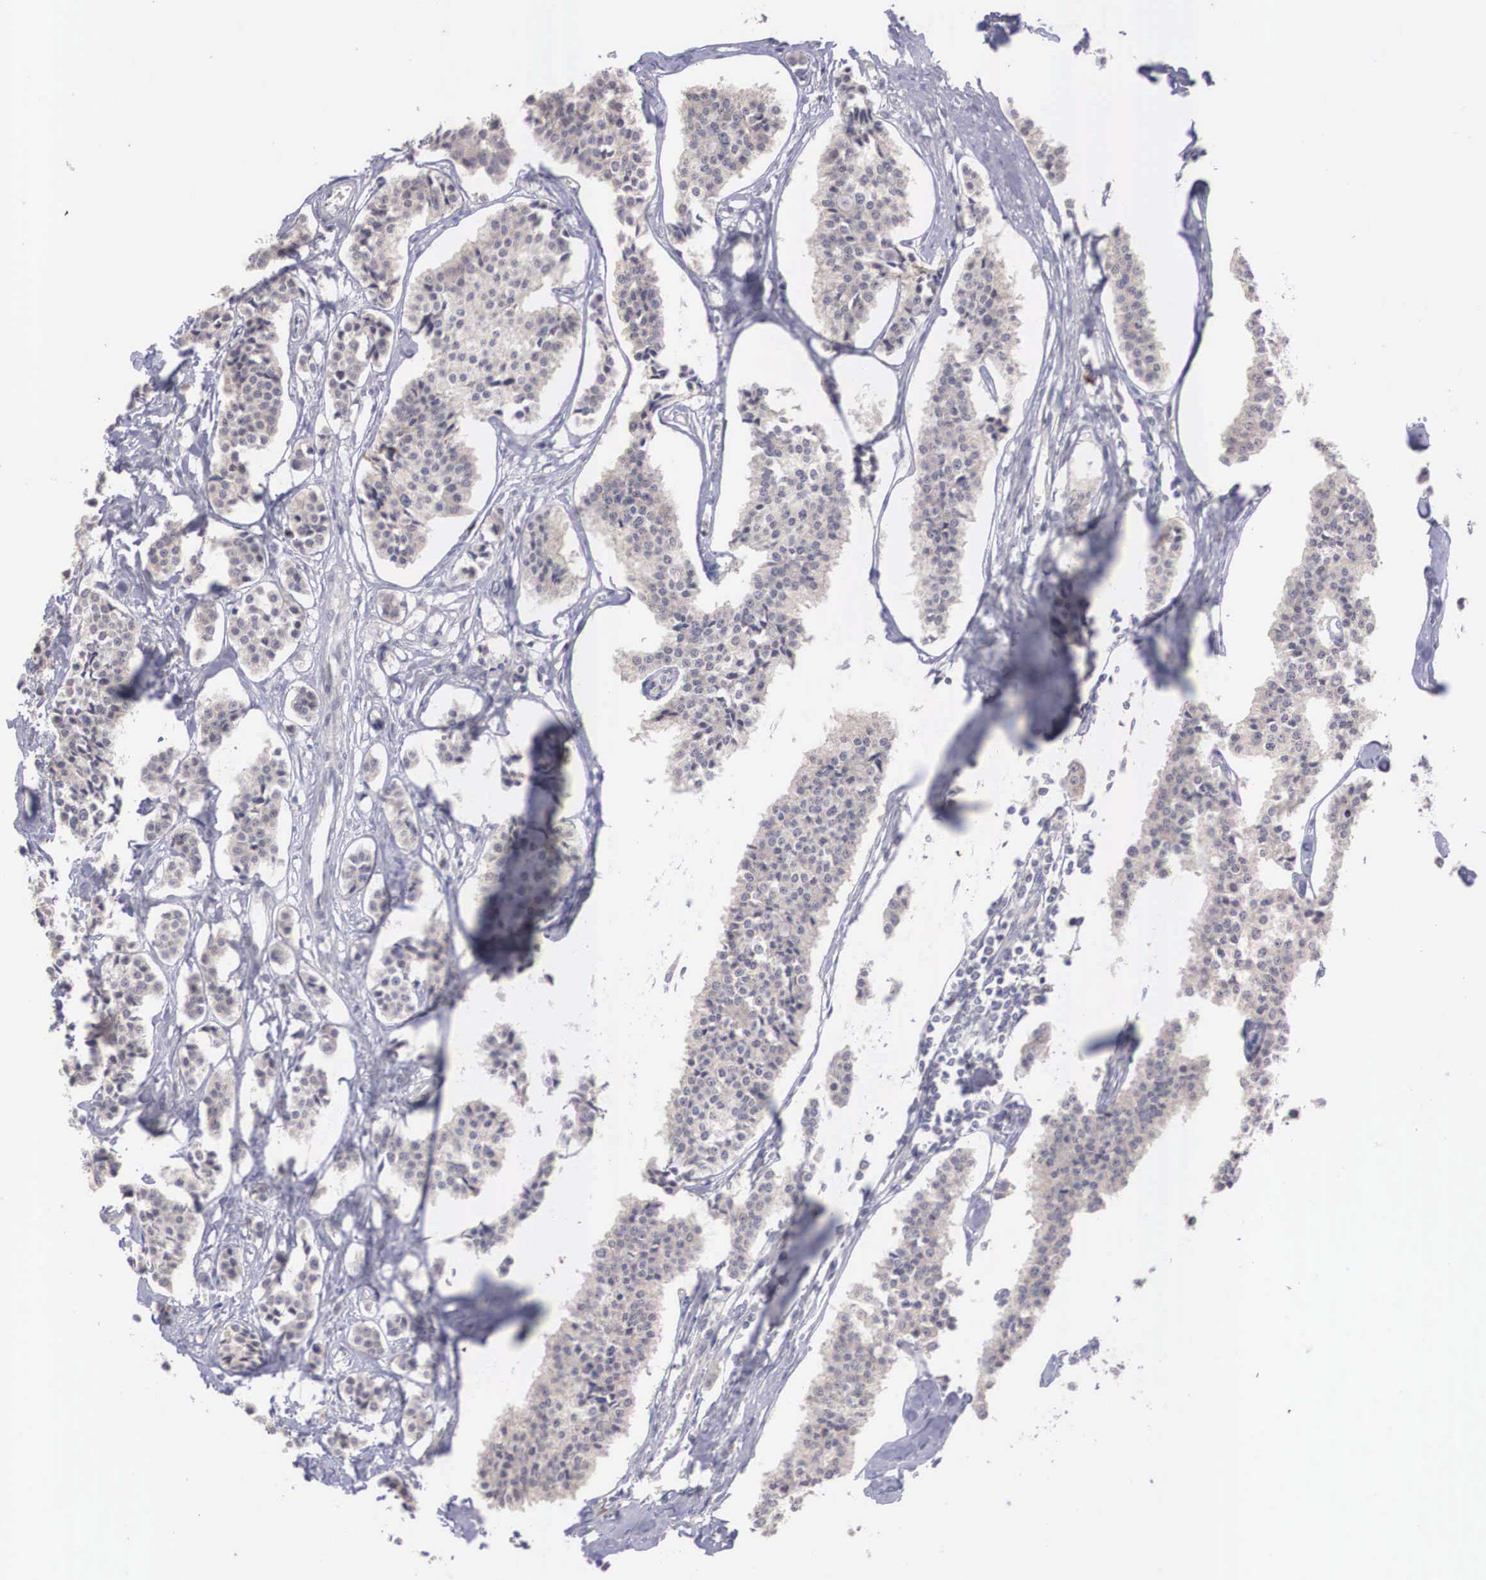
{"staining": {"intensity": "weak", "quantity": ">75%", "location": "cytoplasmic/membranous"}, "tissue": "carcinoid", "cell_type": "Tumor cells", "image_type": "cancer", "snomed": [{"axis": "morphology", "description": "Carcinoid, malignant, NOS"}, {"axis": "topography", "description": "Small intestine"}], "caption": "The immunohistochemical stain labels weak cytoplasmic/membranous staining in tumor cells of carcinoid tissue.", "gene": "REPS2", "patient": {"sex": "male", "age": 63}}